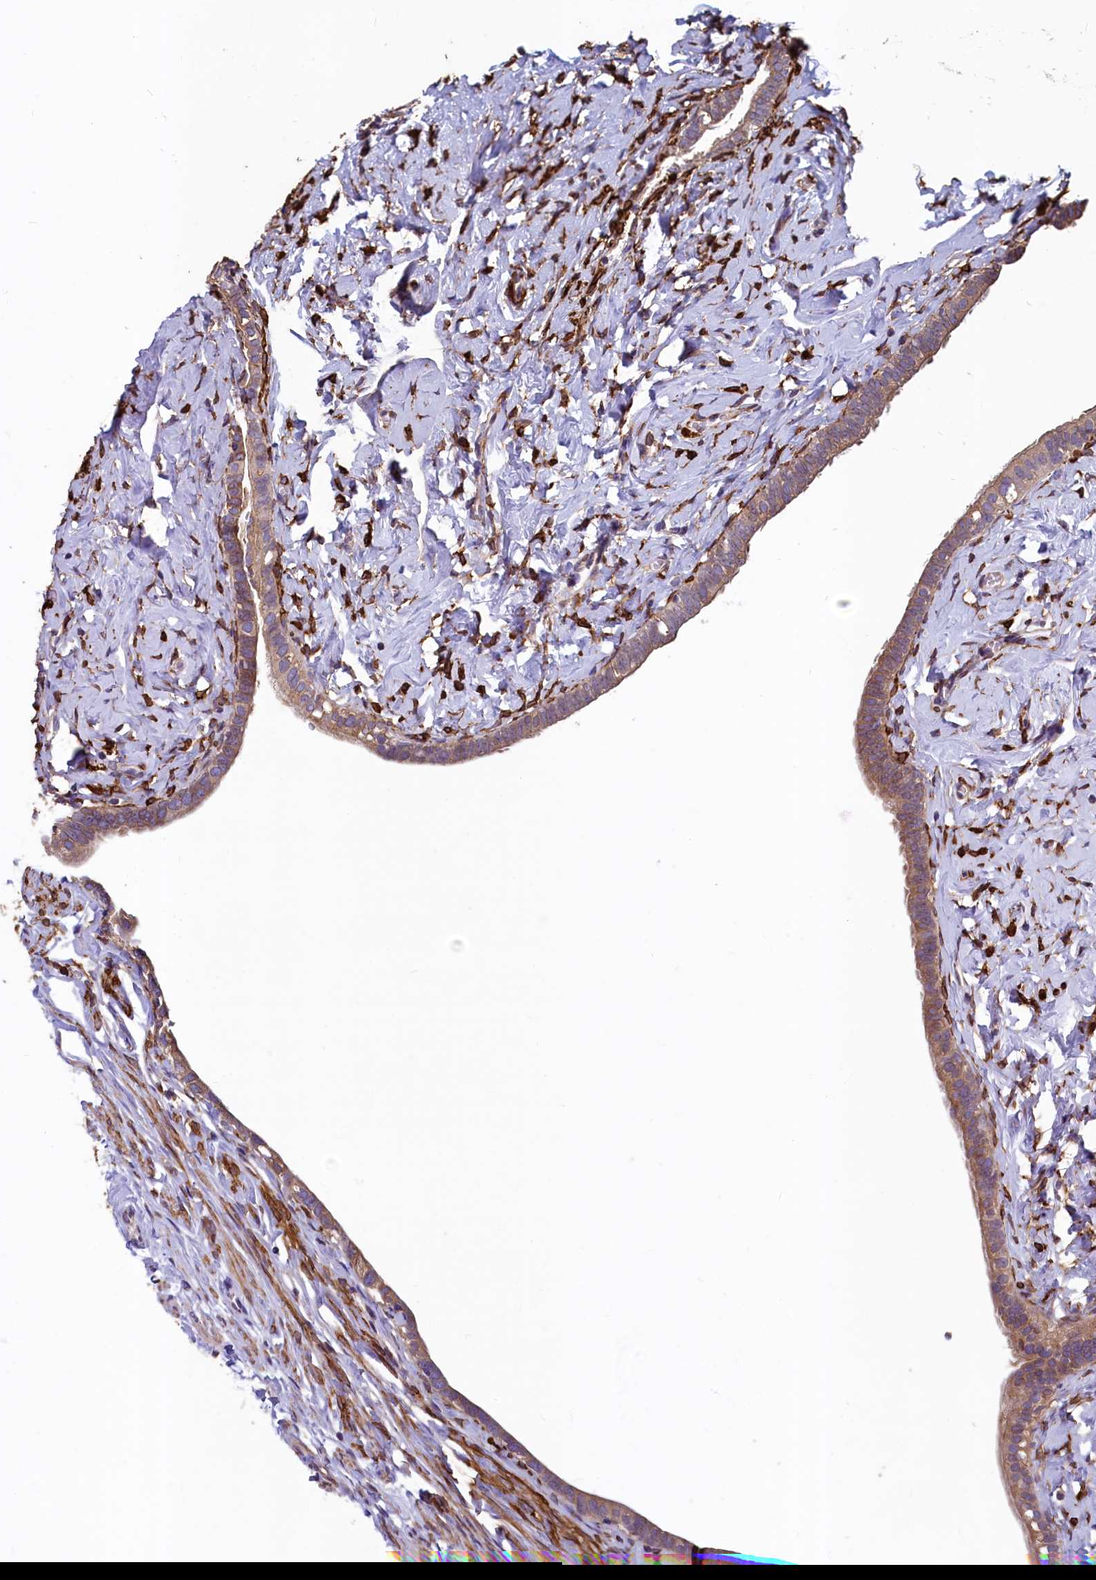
{"staining": {"intensity": "moderate", "quantity": ">75%", "location": "cytoplasmic/membranous"}, "tissue": "fallopian tube", "cell_type": "Glandular cells", "image_type": "normal", "snomed": [{"axis": "morphology", "description": "Normal tissue, NOS"}, {"axis": "topography", "description": "Fallopian tube"}], "caption": "The photomicrograph demonstrates staining of benign fallopian tube, revealing moderate cytoplasmic/membranous protein staining (brown color) within glandular cells.", "gene": "SPATA2L", "patient": {"sex": "female", "age": 66}}